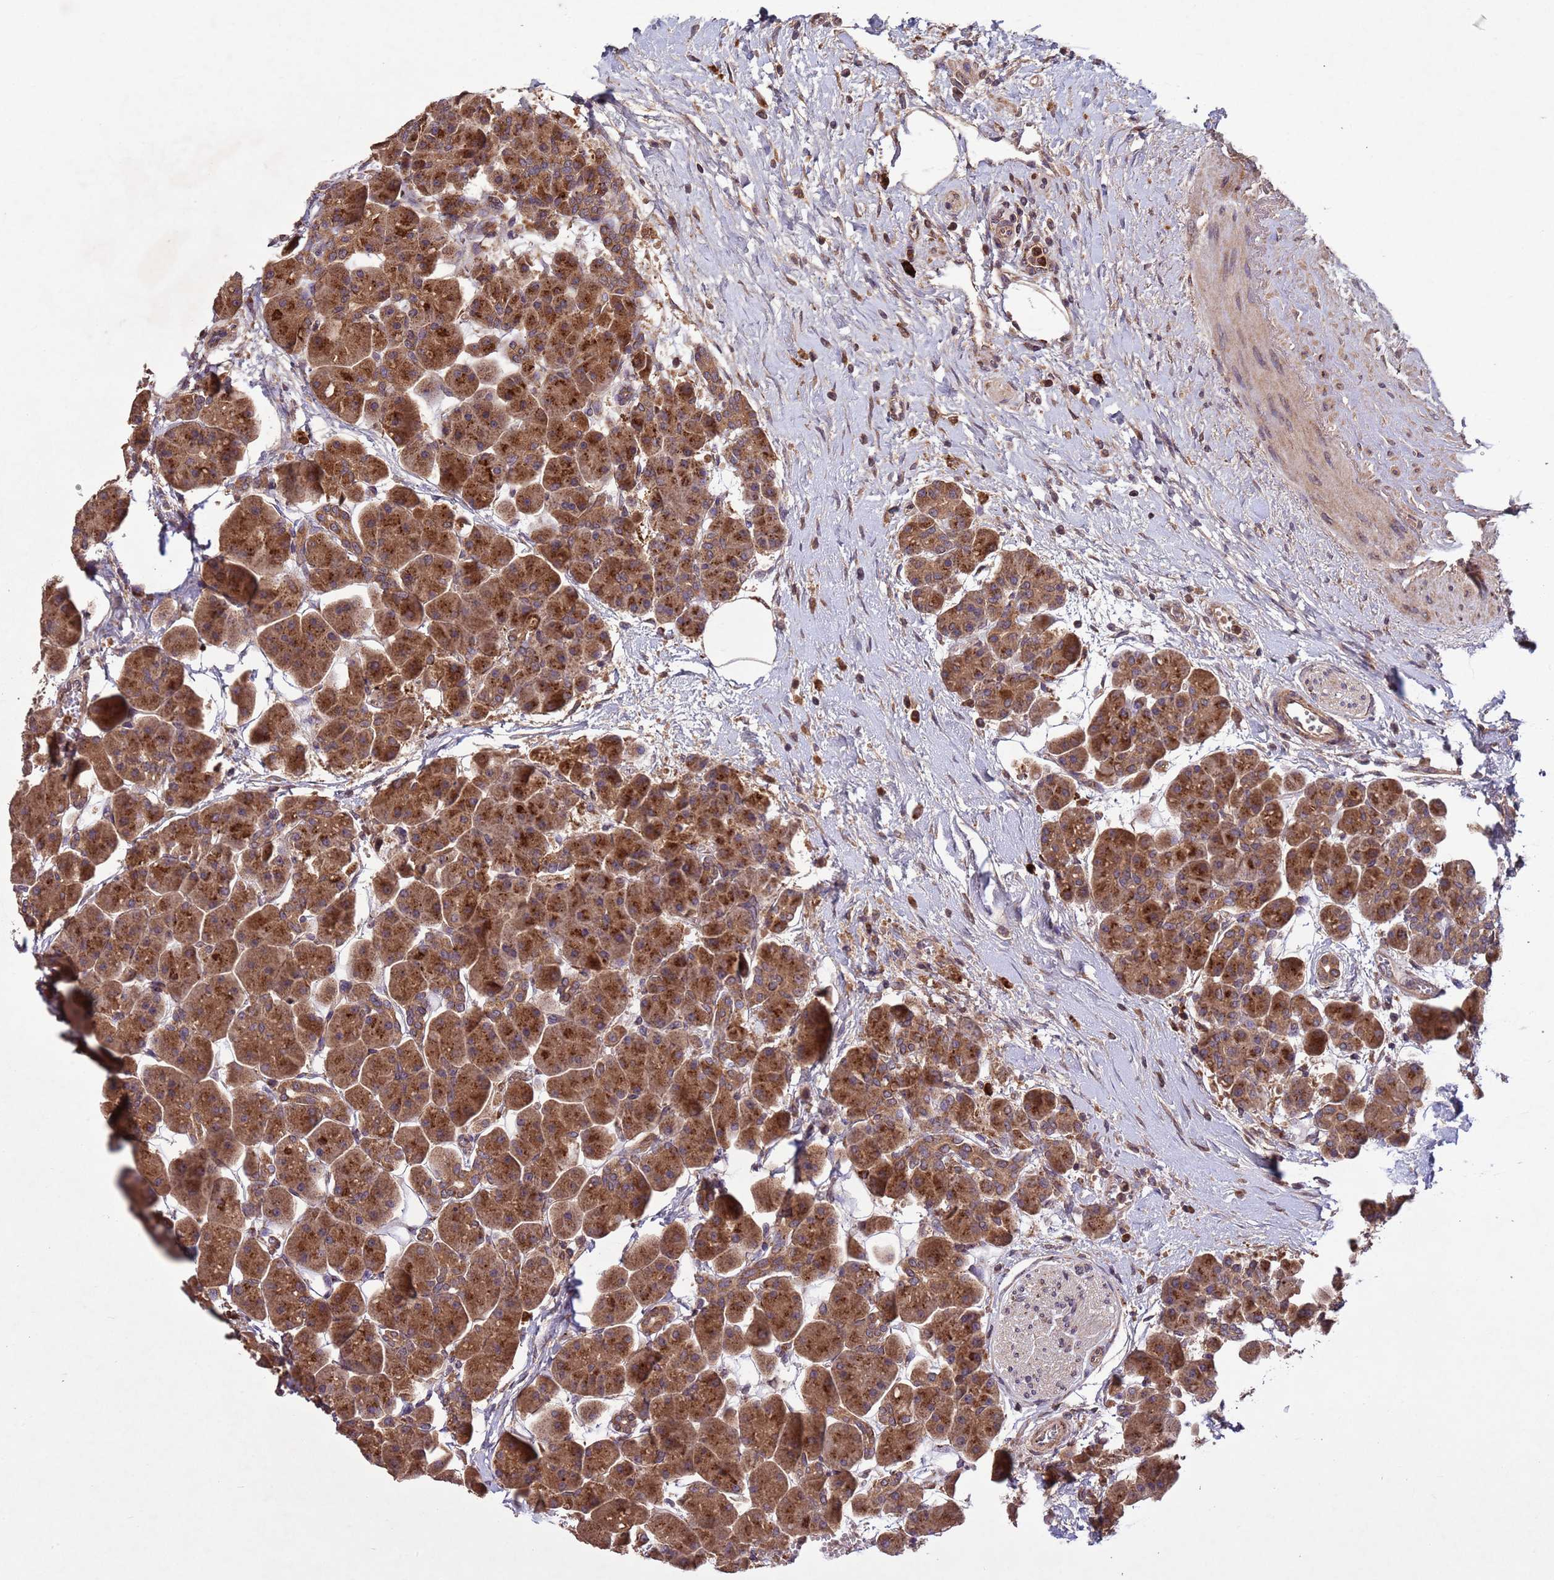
{"staining": {"intensity": "strong", "quantity": ">75%", "location": "cytoplasmic/membranous"}, "tissue": "pancreas", "cell_type": "Exocrine glandular cells", "image_type": "normal", "snomed": [{"axis": "morphology", "description": "Normal tissue, NOS"}, {"axis": "topography", "description": "Pancreas"}], "caption": "Immunohistochemical staining of normal pancreas displays strong cytoplasmic/membranous protein staining in about >75% of exocrine glandular cells. Nuclei are stained in blue.", "gene": "FASTKD1", "patient": {"sex": "male", "age": 66}}